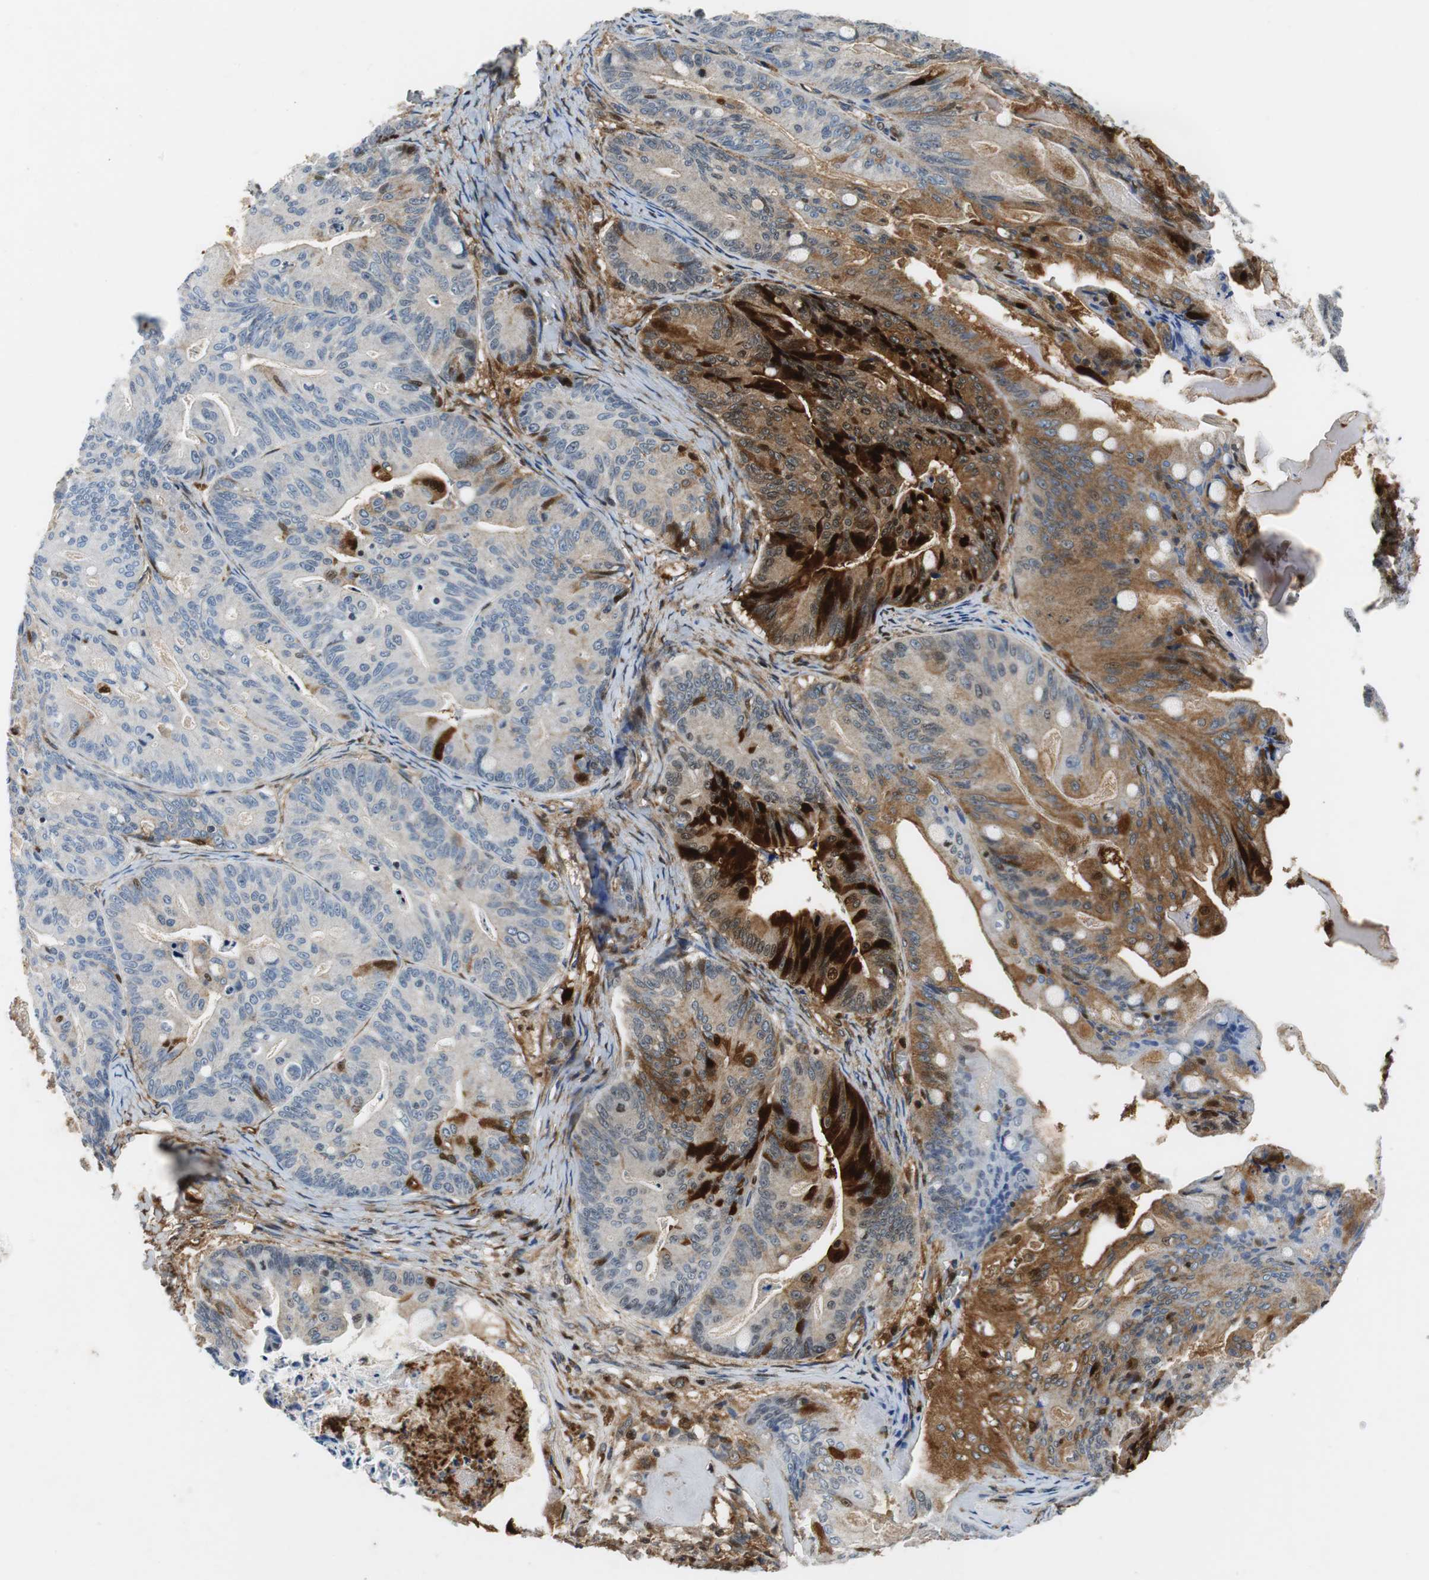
{"staining": {"intensity": "strong", "quantity": "<25%", "location": "cytoplasmic/membranous,nuclear"}, "tissue": "ovarian cancer", "cell_type": "Tumor cells", "image_type": "cancer", "snomed": [{"axis": "morphology", "description": "Cystadenocarcinoma, mucinous, NOS"}, {"axis": "topography", "description": "Ovary"}], "caption": "Tumor cells show strong cytoplasmic/membranous and nuclear staining in about <25% of cells in ovarian cancer.", "gene": "ORM1", "patient": {"sex": "female", "age": 36}}